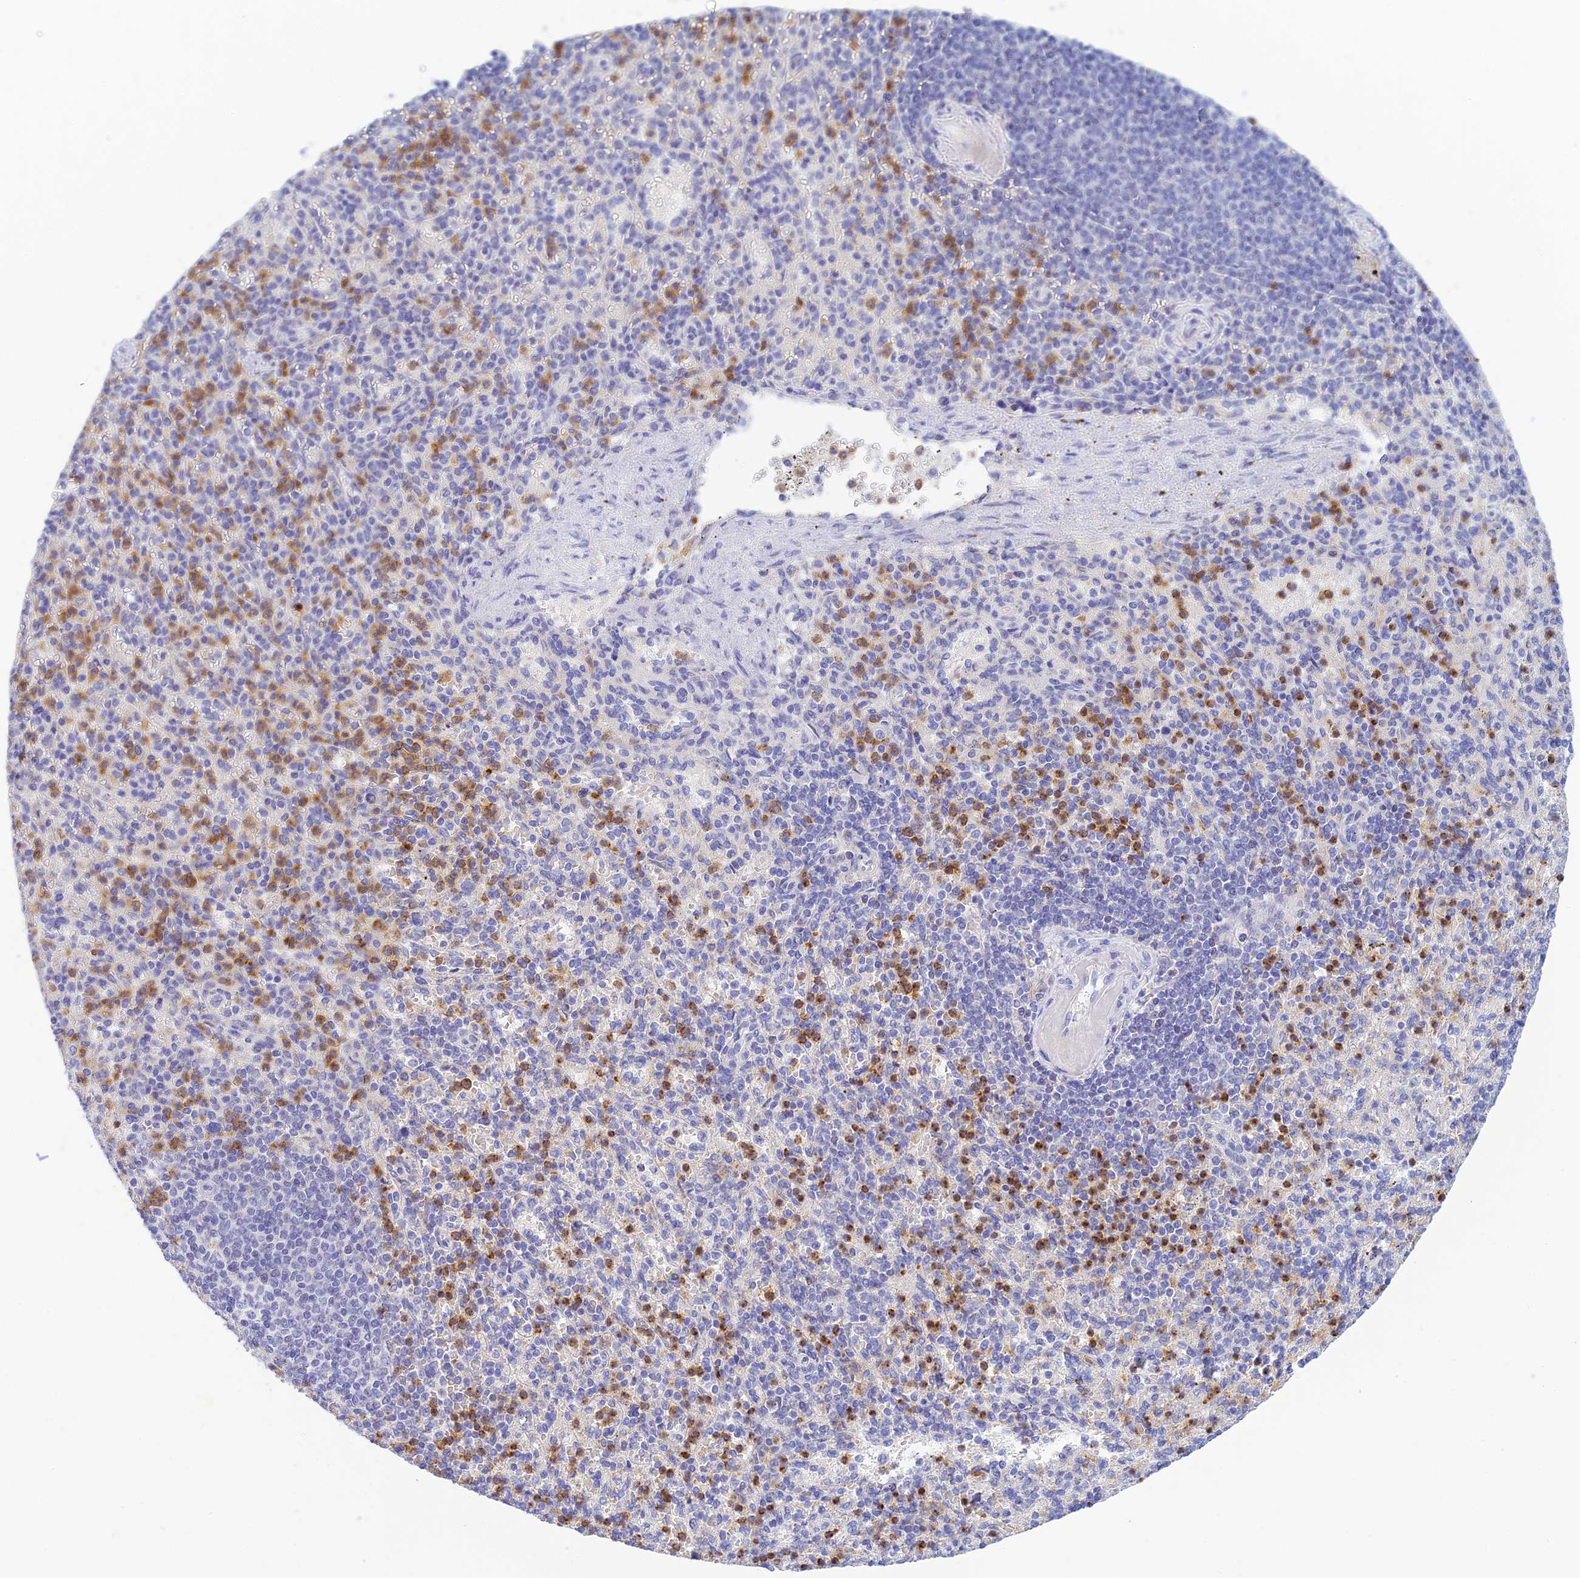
{"staining": {"intensity": "moderate", "quantity": "<25%", "location": "cytoplasmic/membranous"}, "tissue": "spleen", "cell_type": "Cells in red pulp", "image_type": "normal", "snomed": [{"axis": "morphology", "description": "Normal tissue, NOS"}, {"axis": "topography", "description": "Spleen"}], "caption": "IHC image of unremarkable spleen stained for a protein (brown), which demonstrates low levels of moderate cytoplasmic/membranous positivity in approximately <25% of cells in red pulp.", "gene": "INTS13", "patient": {"sex": "female", "age": 74}}